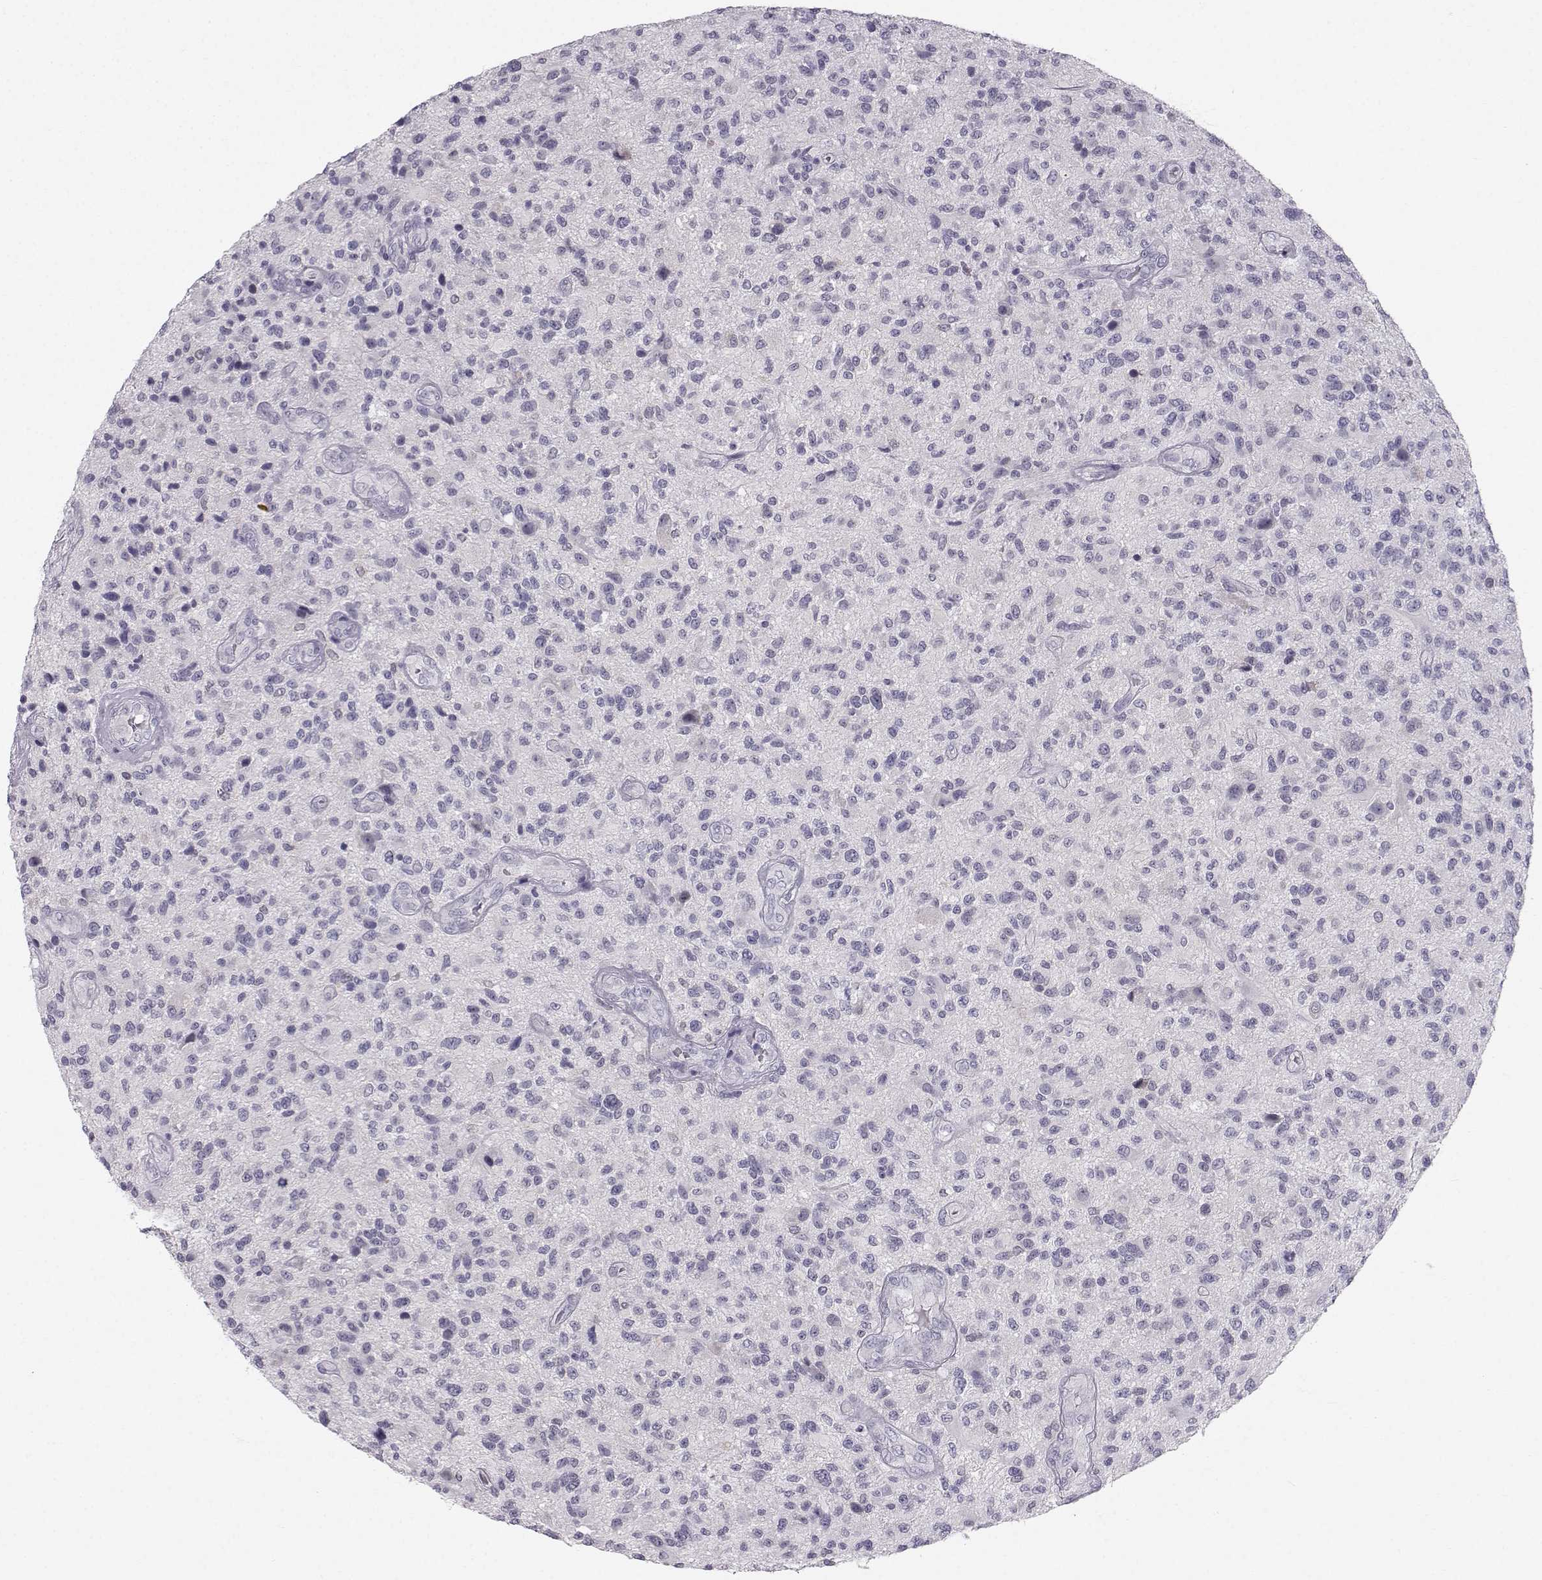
{"staining": {"intensity": "negative", "quantity": "none", "location": "none"}, "tissue": "glioma", "cell_type": "Tumor cells", "image_type": "cancer", "snomed": [{"axis": "morphology", "description": "Glioma, malignant, High grade"}, {"axis": "topography", "description": "Brain"}], "caption": "An image of human glioma is negative for staining in tumor cells.", "gene": "ZNF185", "patient": {"sex": "male", "age": 47}}